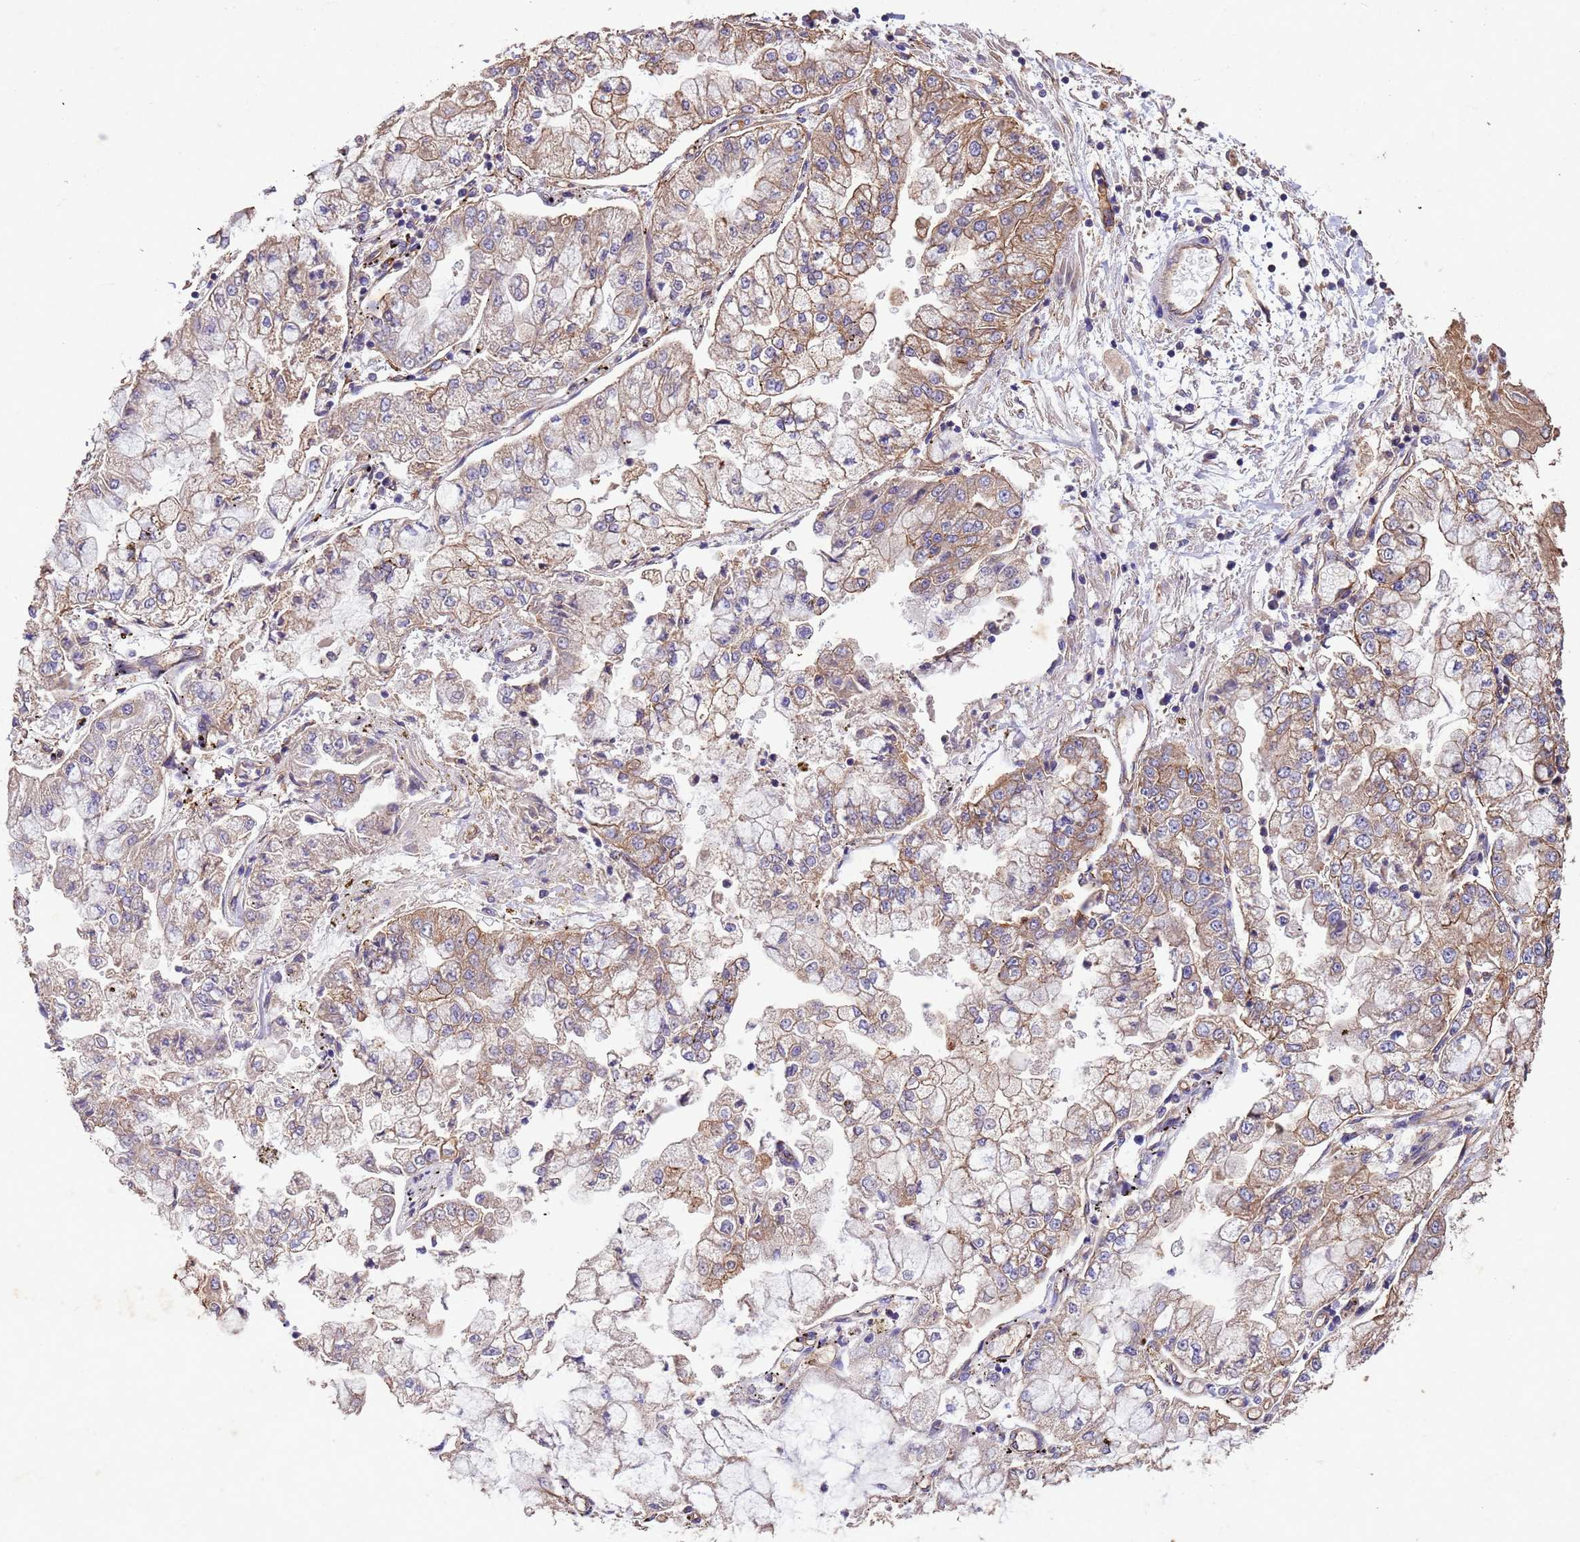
{"staining": {"intensity": "moderate", "quantity": "25%-75%", "location": "cytoplasmic/membranous"}, "tissue": "stomach cancer", "cell_type": "Tumor cells", "image_type": "cancer", "snomed": [{"axis": "morphology", "description": "Adenocarcinoma, NOS"}, {"axis": "topography", "description": "Stomach"}], "caption": "A high-resolution photomicrograph shows immunohistochemistry staining of stomach cancer (adenocarcinoma), which reveals moderate cytoplasmic/membranous positivity in approximately 25%-75% of tumor cells. (DAB IHC with brightfield microscopy, high magnification).", "gene": "MTX3", "patient": {"sex": "male", "age": 76}}